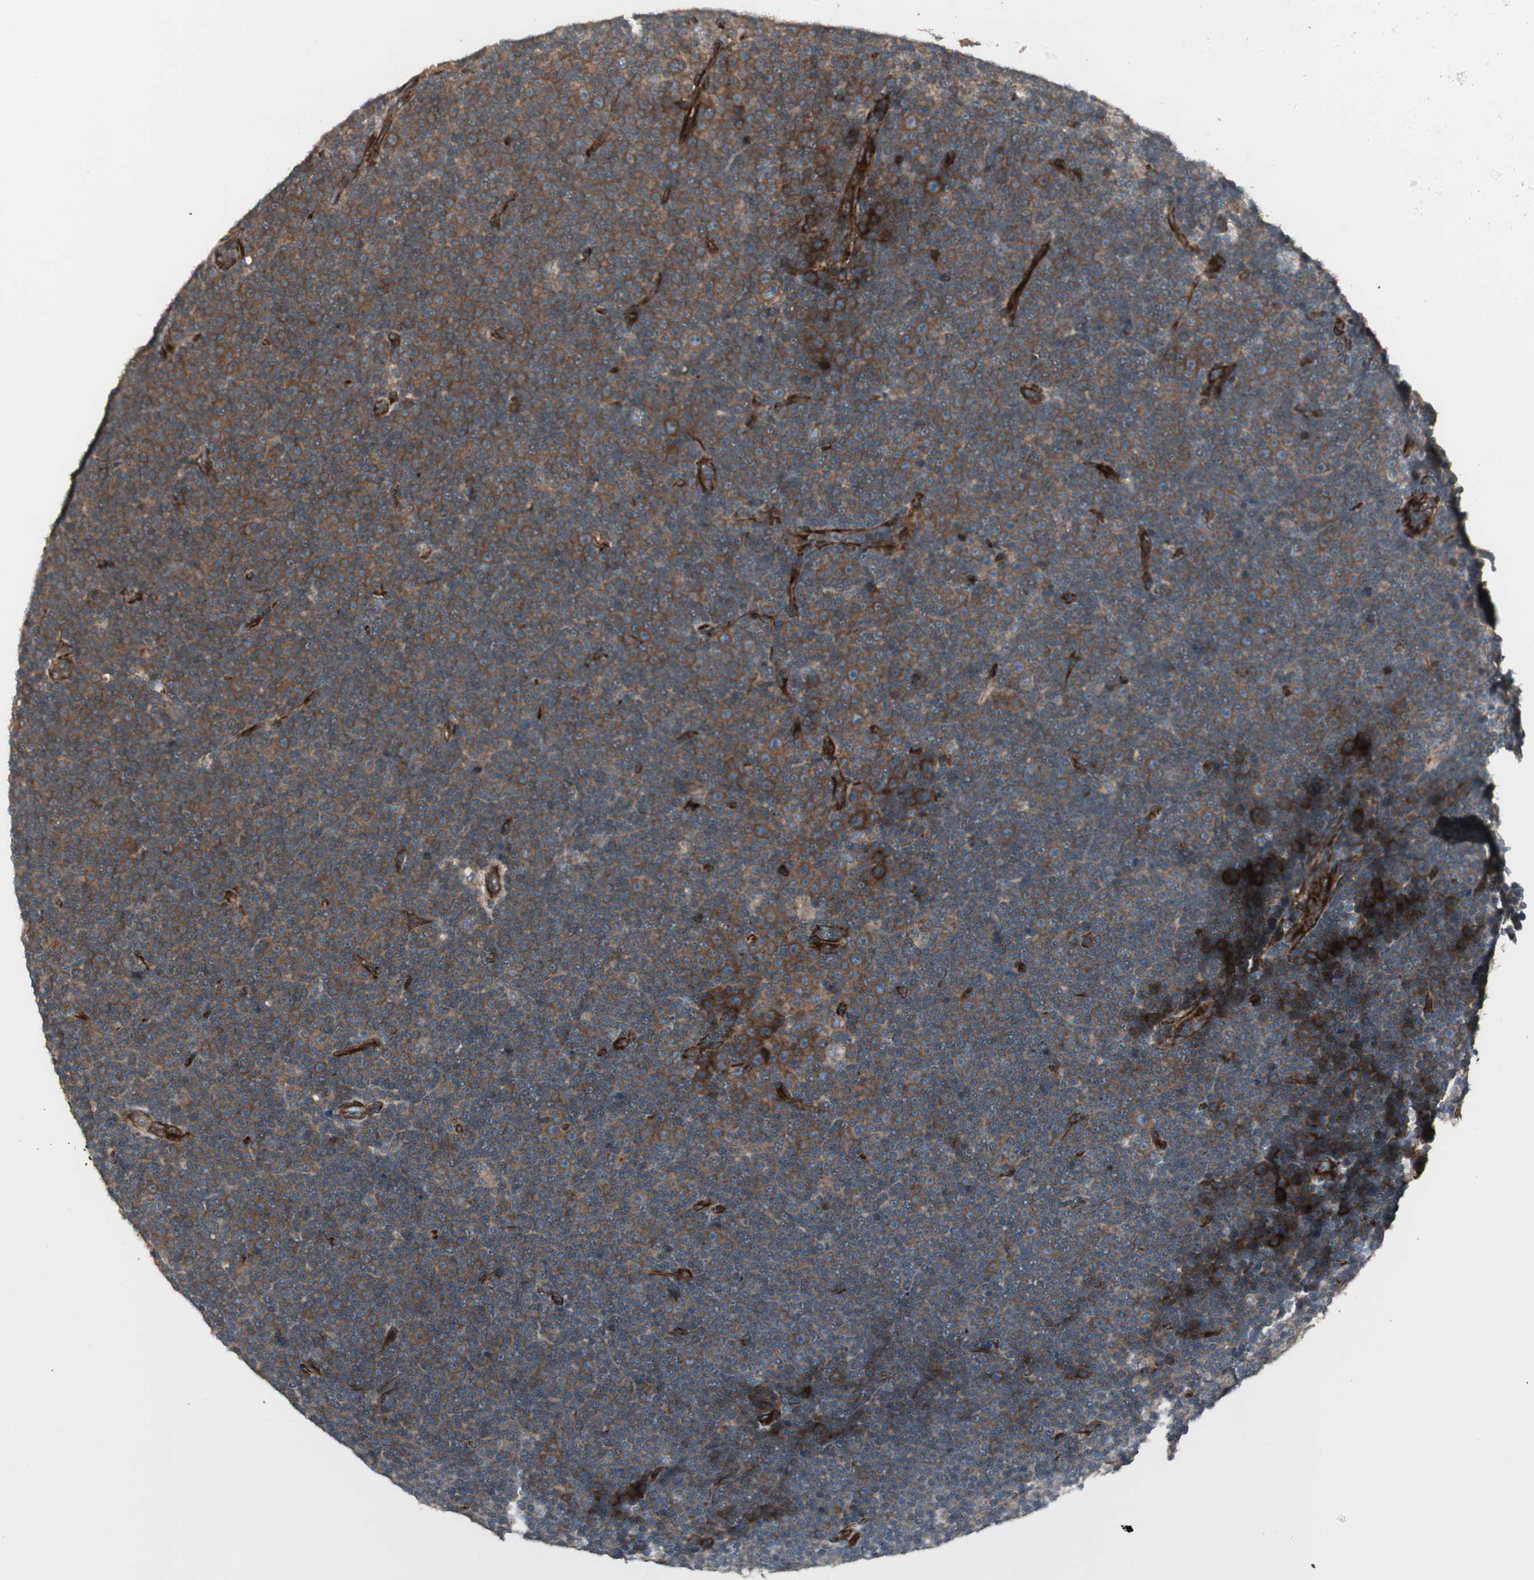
{"staining": {"intensity": "strong", "quantity": ">75%", "location": "cytoplasmic/membranous"}, "tissue": "lymphoma", "cell_type": "Tumor cells", "image_type": "cancer", "snomed": [{"axis": "morphology", "description": "Malignant lymphoma, non-Hodgkin's type, Low grade"}, {"axis": "topography", "description": "Lymph node"}], "caption": "Brown immunohistochemical staining in human lymphoma shows strong cytoplasmic/membranous expression in about >75% of tumor cells. The staining was performed using DAB to visualize the protein expression in brown, while the nuclei were stained in blue with hematoxylin (Magnification: 20x).", "gene": "PPP2R5E", "patient": {"sex": "female", "age": 67}}